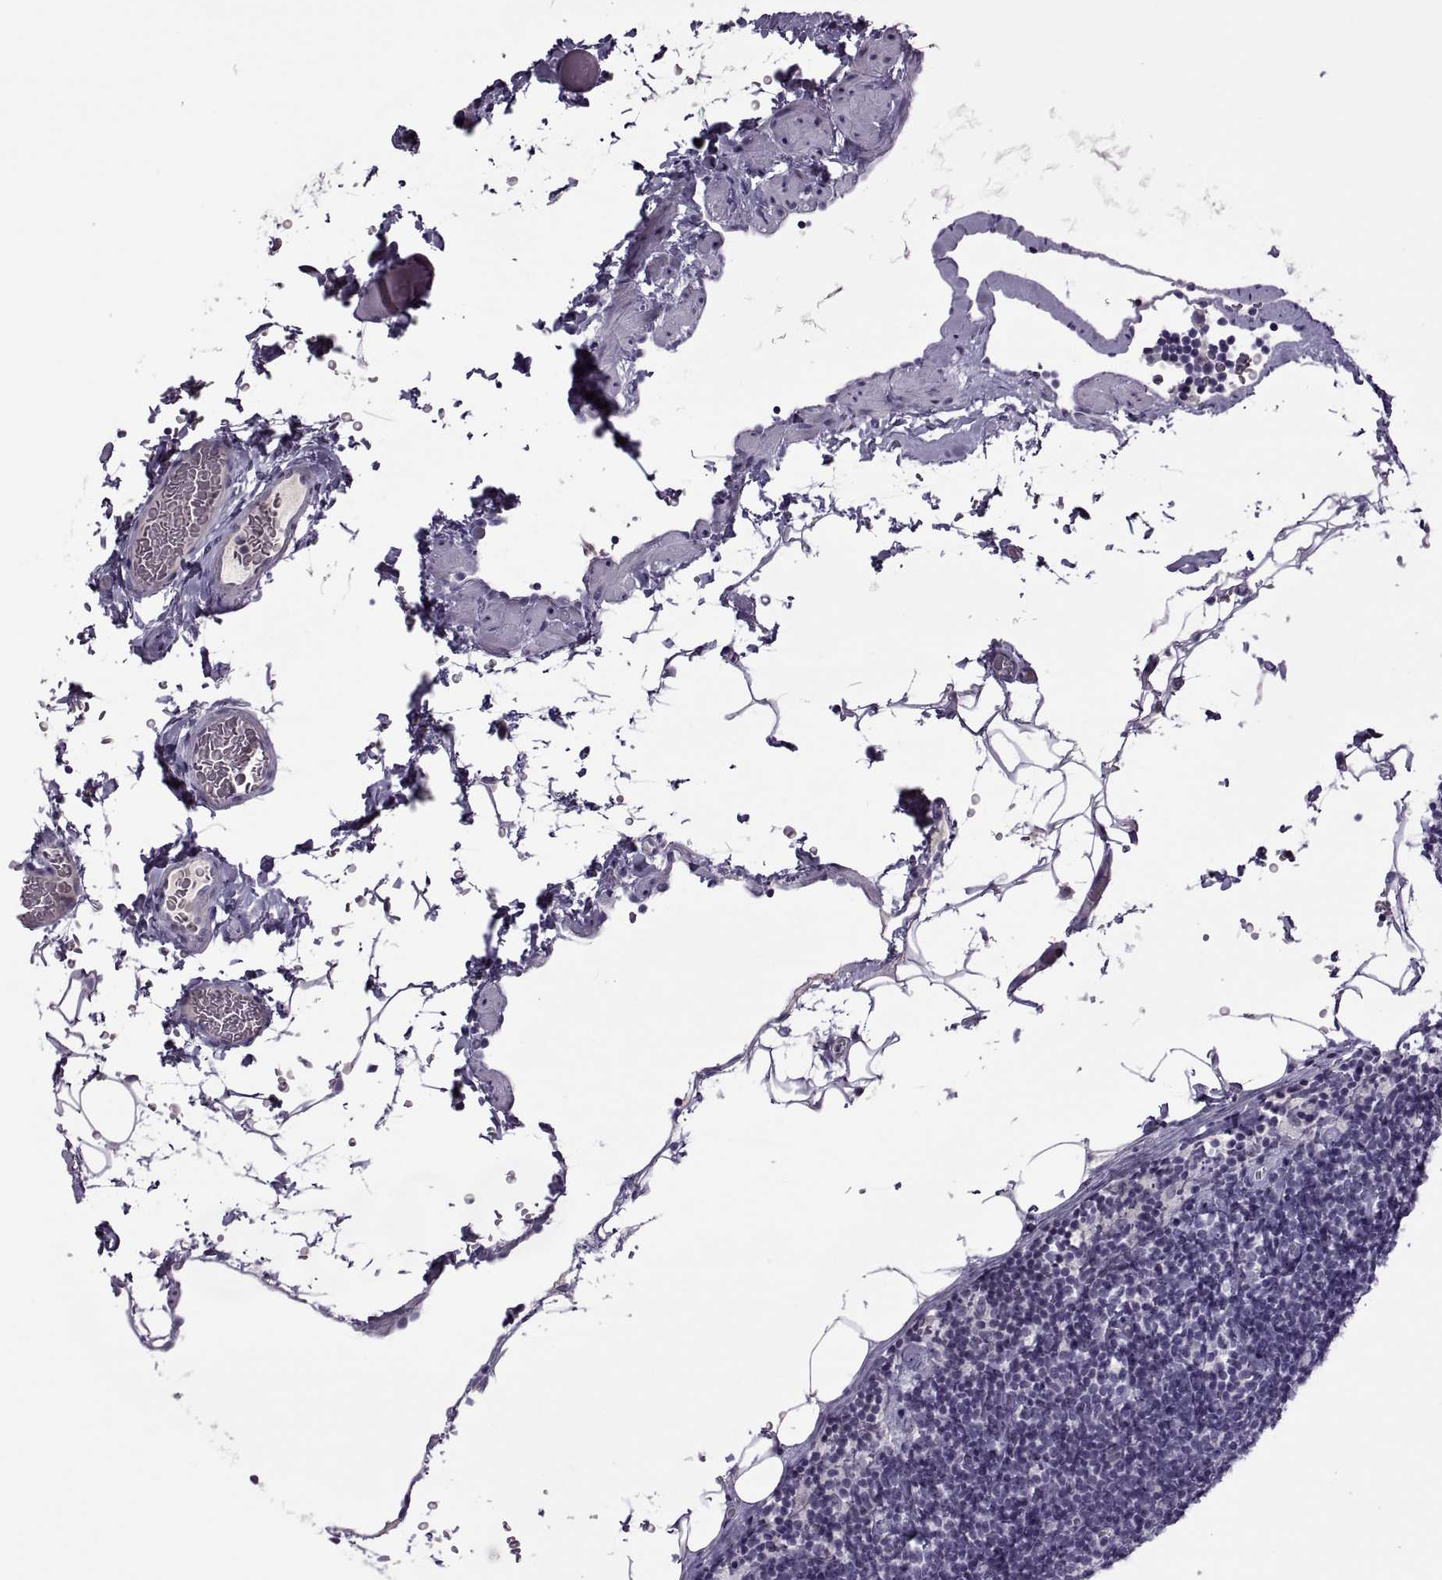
{"staining": {"intensity": "negative", "quantity": "none", "location": "none"}, "tissue": "lymphoma", "cell_type": "Tumor cells", "image_type": "cancer", "snomed": [{"axis": "morphology", "description": "Malignant lymphoma, non-Hodgkin's type, Low grade"}, {"axis": "topography", "description": "Lymph node"}], "caption": "High power microscopy histopathology image of an immunohistochemistry image of lymphoma, revealing no significant staining in tumor cells.", "gene": "RSPH6A", "patient": {"sex": "male", "age": 81}}